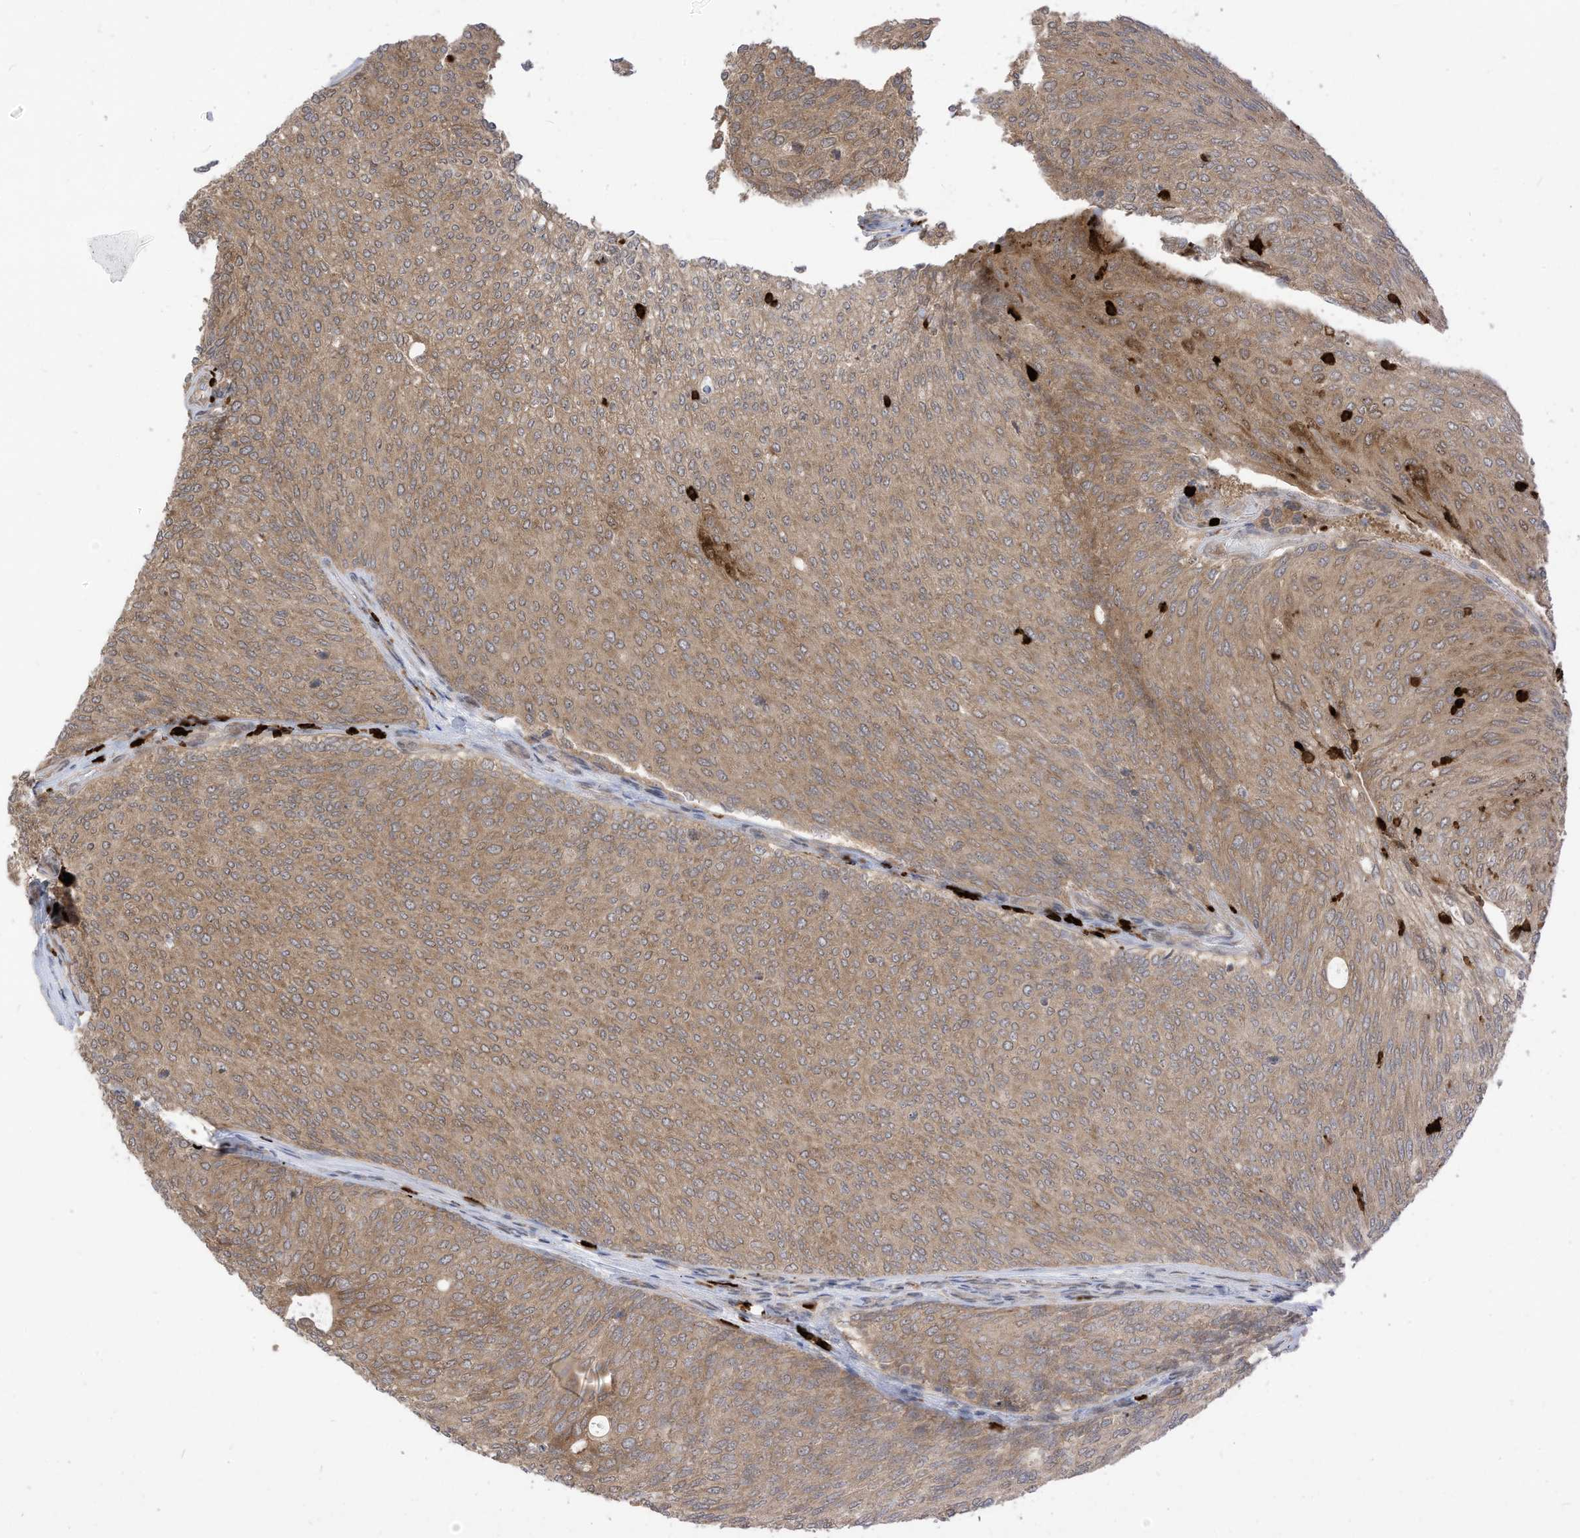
{"staining": {"intensity": "moderate", "quantity": ">75%", "location": "cytoplasmic/membranous"}, "tissue": "urothelial cancer", "cell_type": "Tumor cells", "image_type": "cancer", "snomed": [{"axis": "morphology", "description": "Urothelial carcinoma, Low grade"}, {"axis": "topography", "description": "Urinary bladder"}], "caption": "A brown stain highlights moderate cytoplasmic/membranous positivity of a protein in human low-grade urothelial carcinoma tumor cells. (DAB = brown stain, brightfield microscopy at high magnification).", "gene": "CNKSR1", "patient": {"sex": "female", "age": 79}}